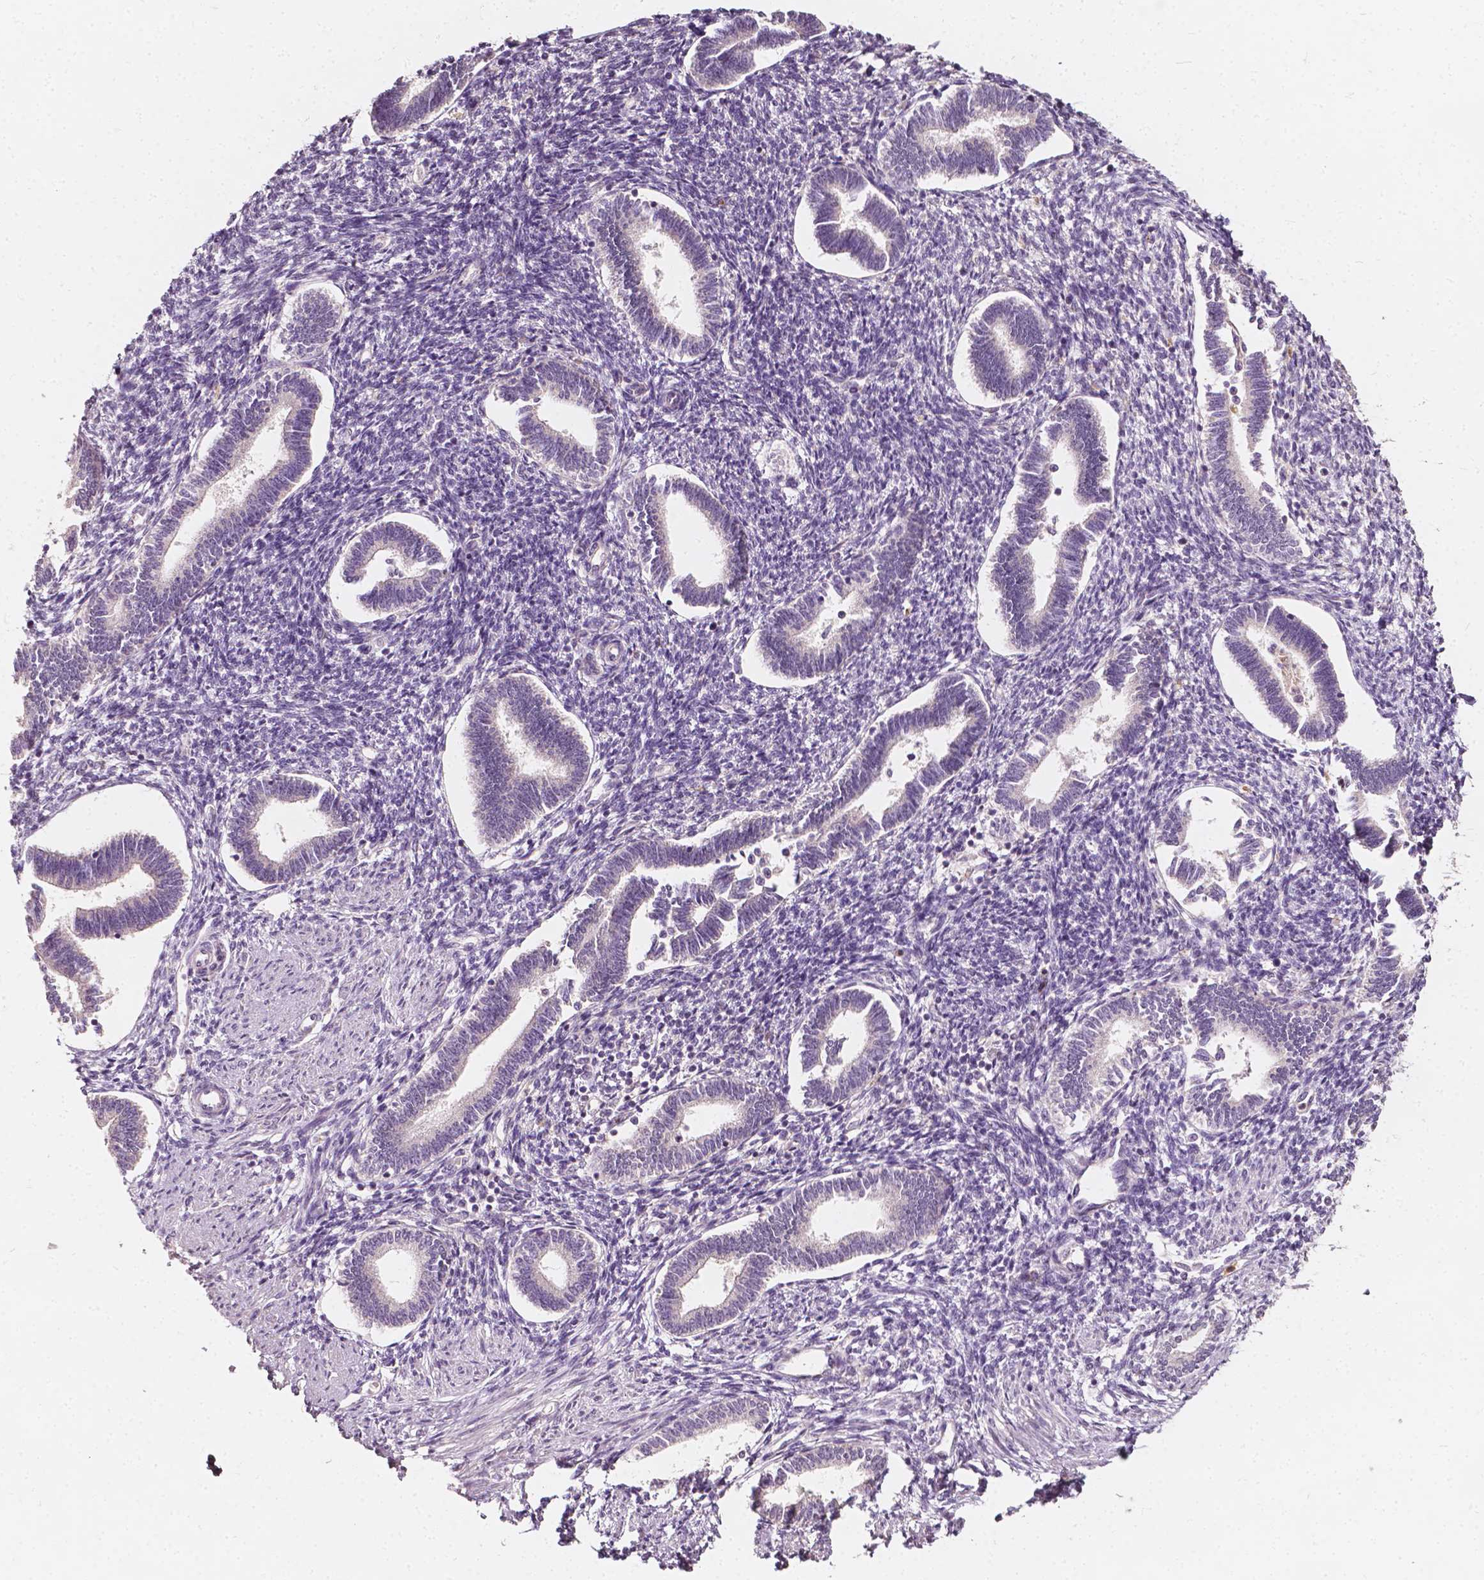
{"staining": {"intensity": "weak", "quantity": "<25%", "location": "cytoplasmic/membranous"}, "tissue": "endometrium", "cell_type": "Cells in endometrial stroma", "image_type": "normal", "snomed": [{"axis": "morphology", "description": "Normal tissue, NOS"}, {"axis": "topography", "description": "Endometrium"}], "caption": "This is a image of IHC staining of benign endometrium, which shows no positivity in cells in endometrial stroma. The staining is performed using DAB (3,3'-diaminobenzidine) brown chromogen with nuclei counter-stained in using hematoxylin.", "gene": "NPC1L1", "patient": {"sex": "female", "age": 42}}